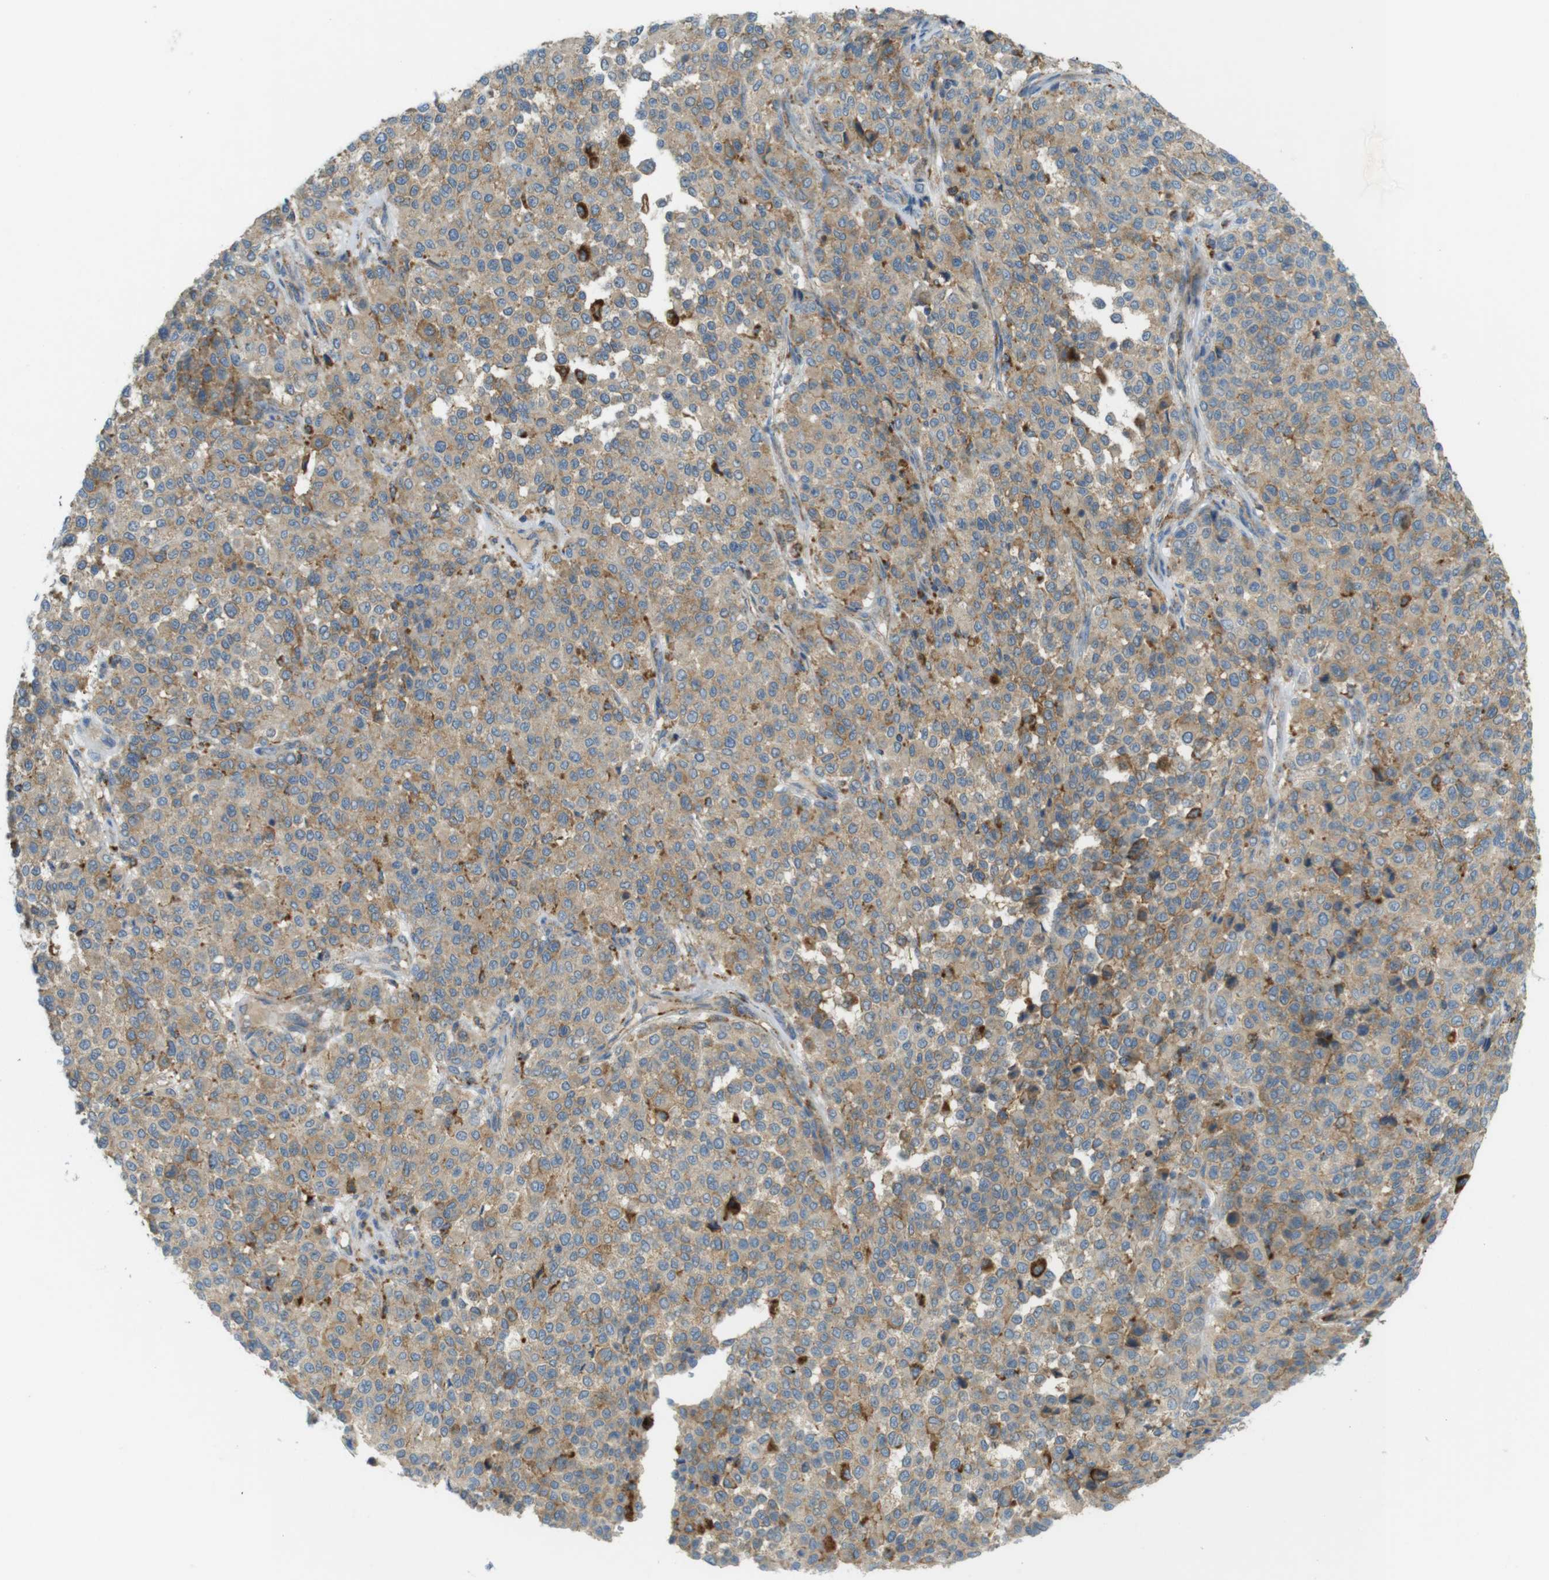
{"staining": {"intensity": "weak", "quantity": ">75%", "location": "cytoplasmic/membranous"}, "tissue": "melanoma", "cell_type": "Tumor cells", "image_type": "cancer", "snomed": [{"axis": "morphology", "description": "Malignant melanoma, Metastatic site"}, {"axis": "topography", "description": "Pancreas"}], "caption": "Melanoma stained with a protein marker reveals weak staining in tumor cells.", "gene": "LAMP1", "patient": {"sex": "female", "age": 30}}